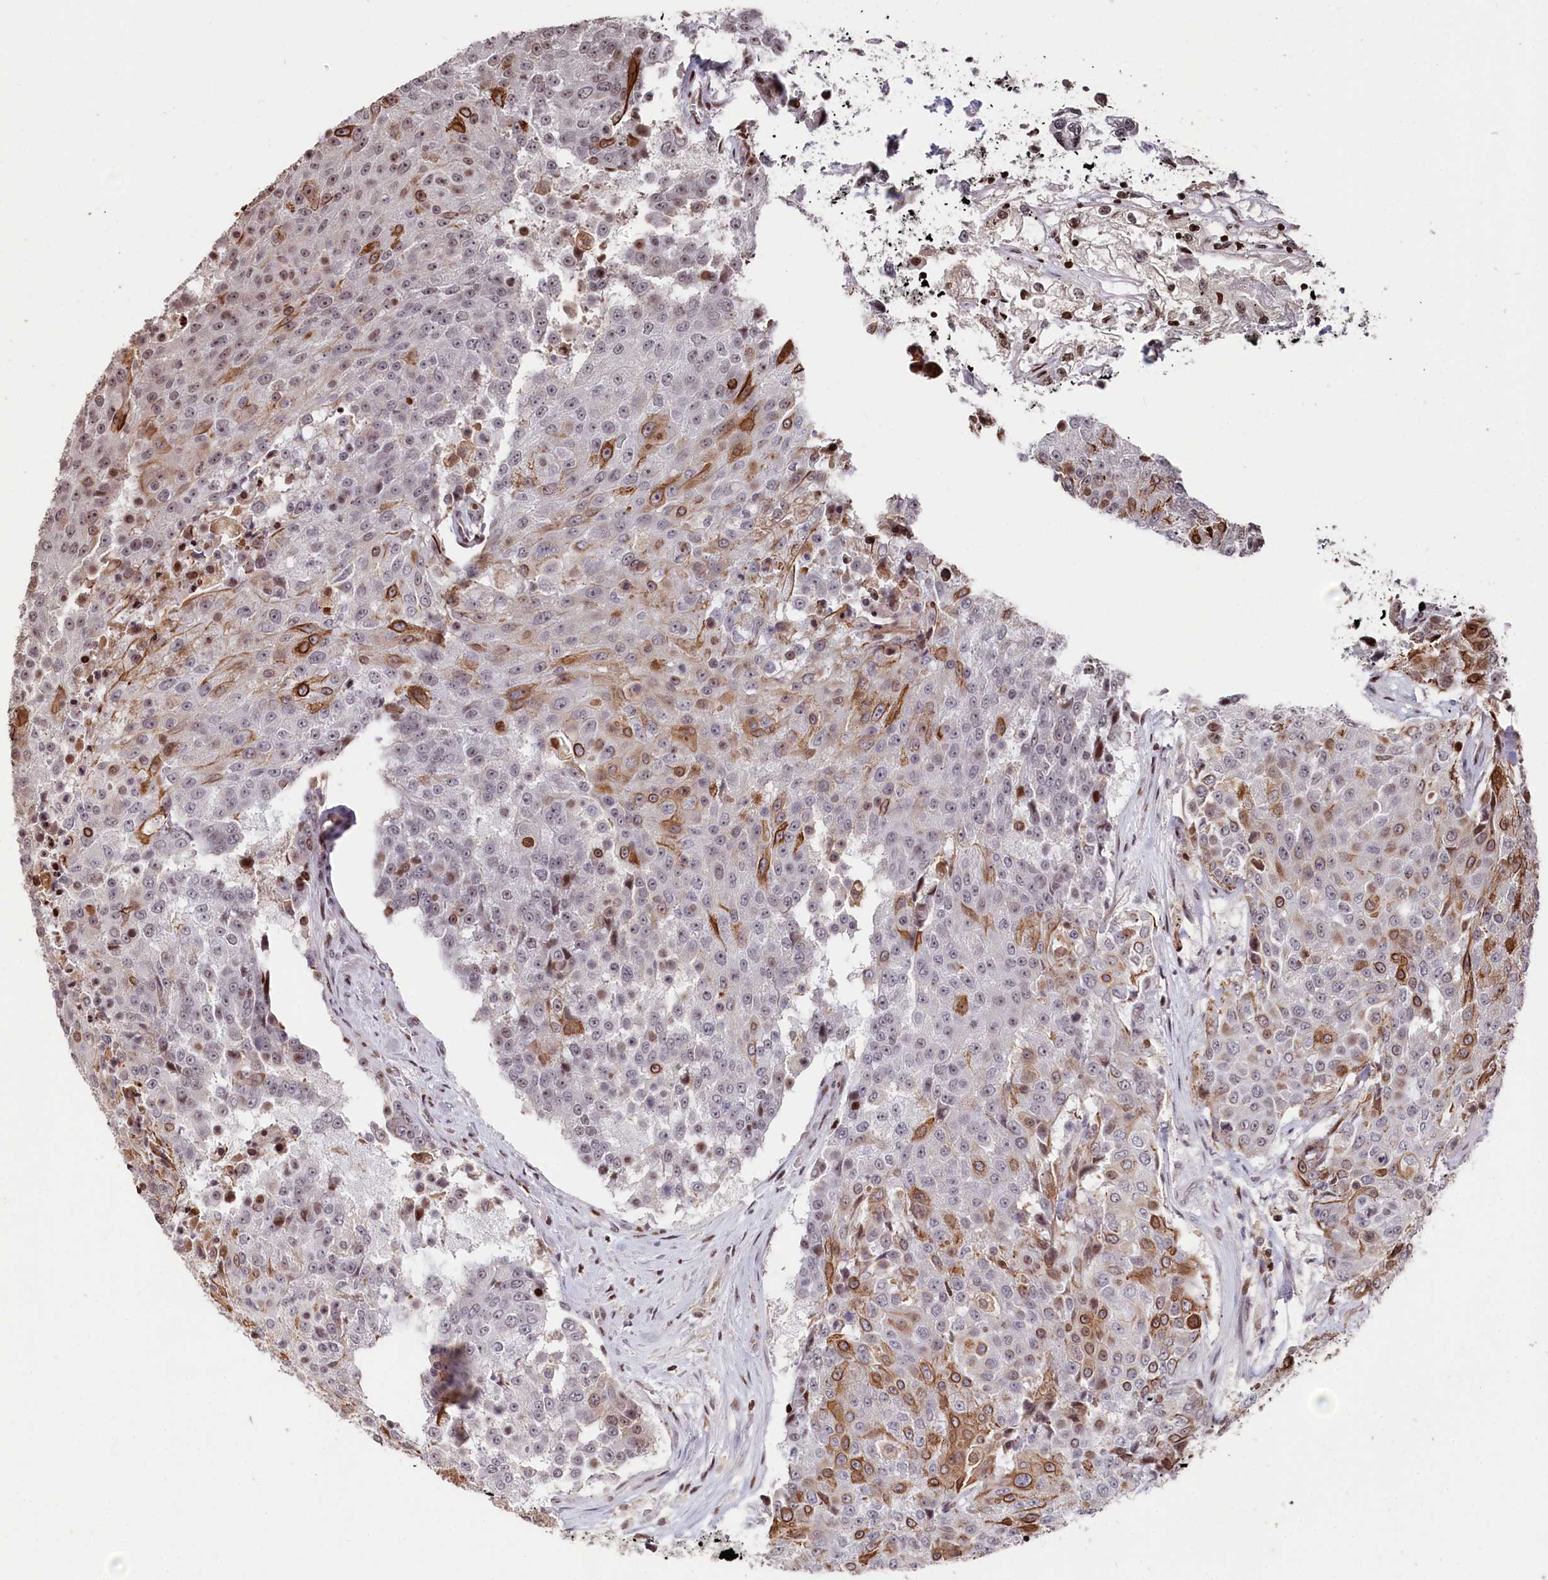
{"staining": {"intensity": "moderate", "quantity": "<25%", "location": "cytoplasmic/membranous,nuclear"}, "tissue": "urothelial cancer", "cell_type": "Tumor cells", "image_type": "cancer", "snomed": [{"axis": "morphology", "description": "Urothelial carcinoma, High grade"}, {"axis": "topography", "description": "Urinary bladder"}], "caption": "The image reveals staining of urothelial cancer, revealing moderate cytoplasmic/membranous and nuclear protein expression (brown color) within tumor cells. (DAB (3,3'-diaminobenzidine) IHC, brown staining for protein, blue staining for nuclei).", "gene": "MCF2L2", "patient": {"sex": "female", "age": 63}}